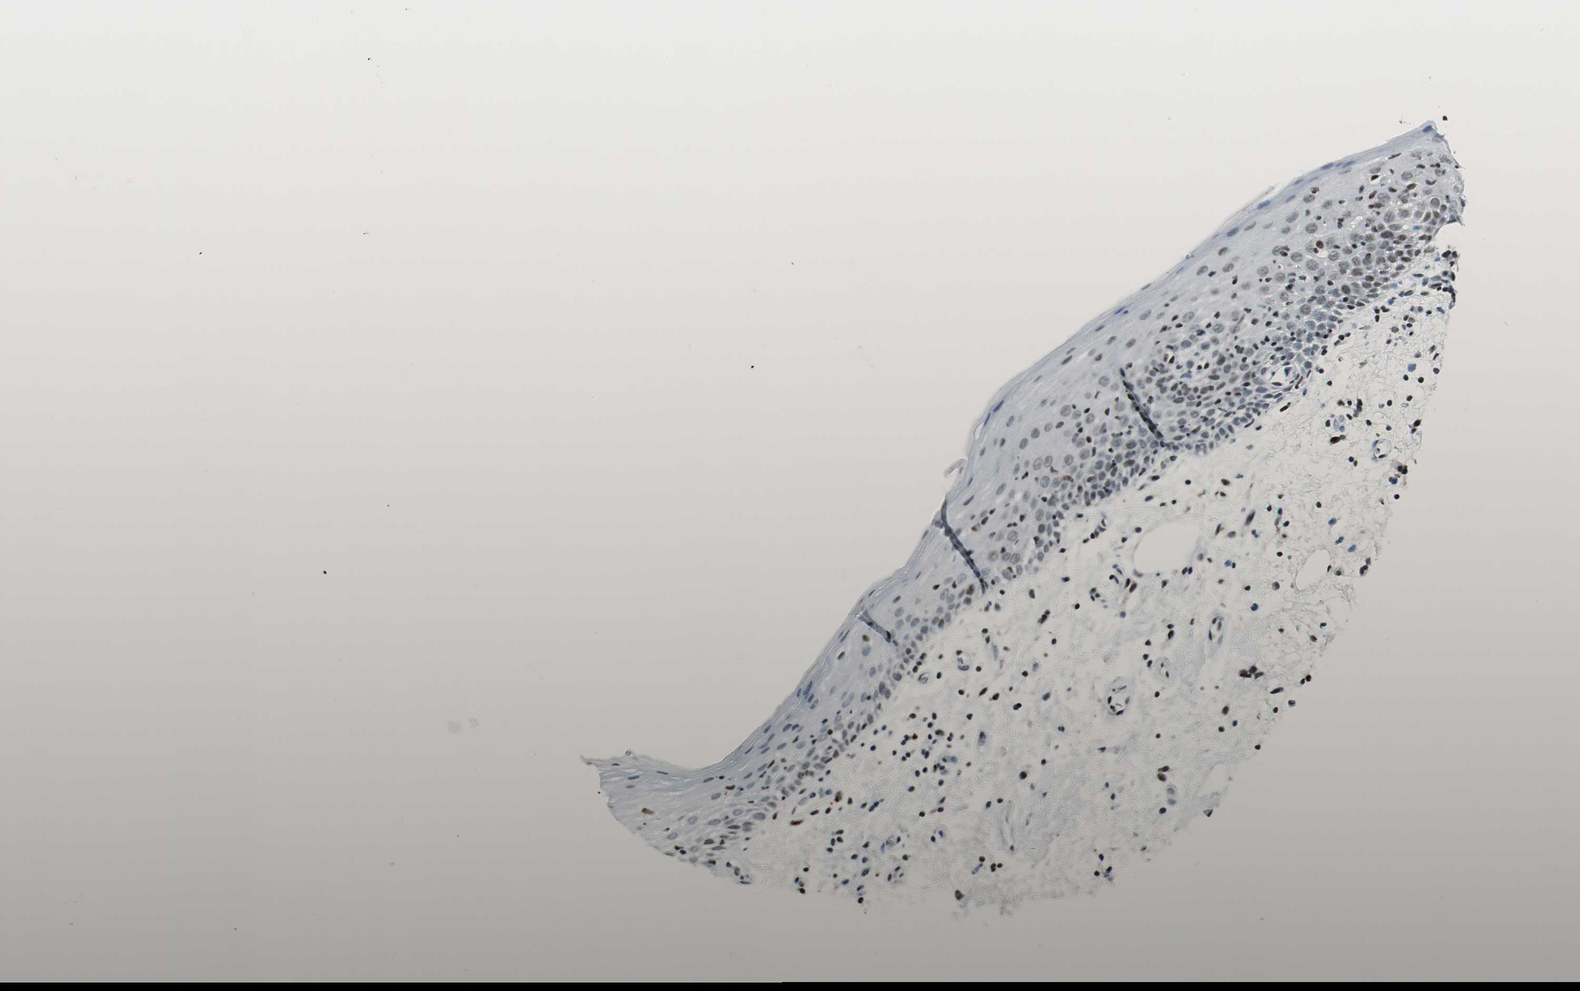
{"staining": {"intensity": "strong", "quantity": "25%-75%", "location": "nuclear"}, "tissue": "oral mucosa", "cell_type": "Squamous epithelial cells", "image_type": "normal", "snomed": [{"axis": "morphology", "description": "Normal tissue, NOS"}, {"axis": "morphology", "description": "Squamous cell carcinoma, NOS"}, {"axis": "topography", "description": "Skeletal muscle"}, {"axis": "topography", "description": "Oral tissue"}, {"axis": "topography", "description": "Head-Neck"}], "caption": "Squamous epithelial cells display high levels of strong nuclear positivity in approximately 25%-75% of cells in normal oral mucosa.", "gene": "RBBP4", "patient": {"sex": "male", "age": 71}}